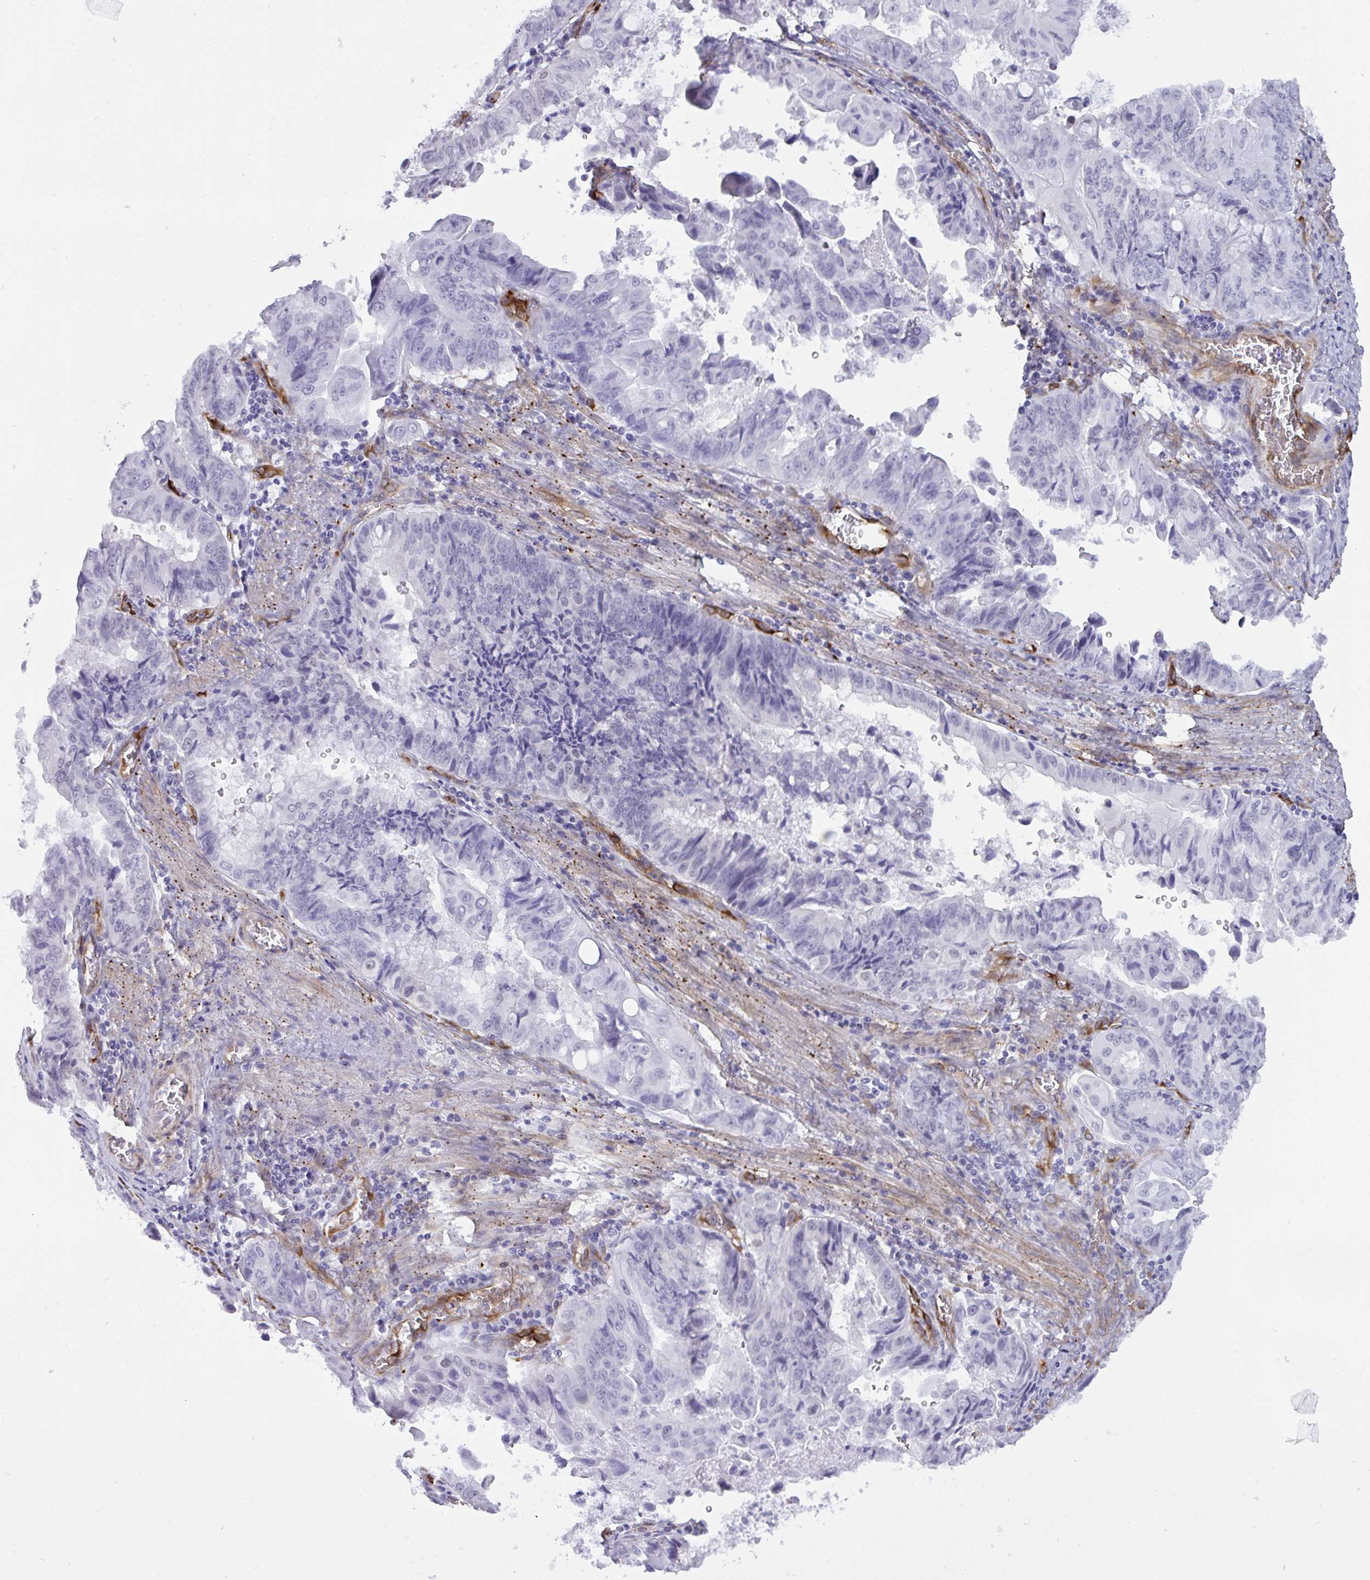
{"staining": {"intensity": "negative", "quantity": "none", "location": "none"}, "tissue": "stomach cancer", "cell_type": "Tumor cells", "image_type": "cancer", "snomed": [{"axis": "morphology", "description": "Adenocarcinoma, NOS"}, {"axis": "topography", "description": "Stomach, upper"}], "caption": "The image demonstrates no staining of tumor cells in stomach cancer (adenocarcinoma).", "gene": "EML1", "patient": {"sex": "male", "age": 80}}